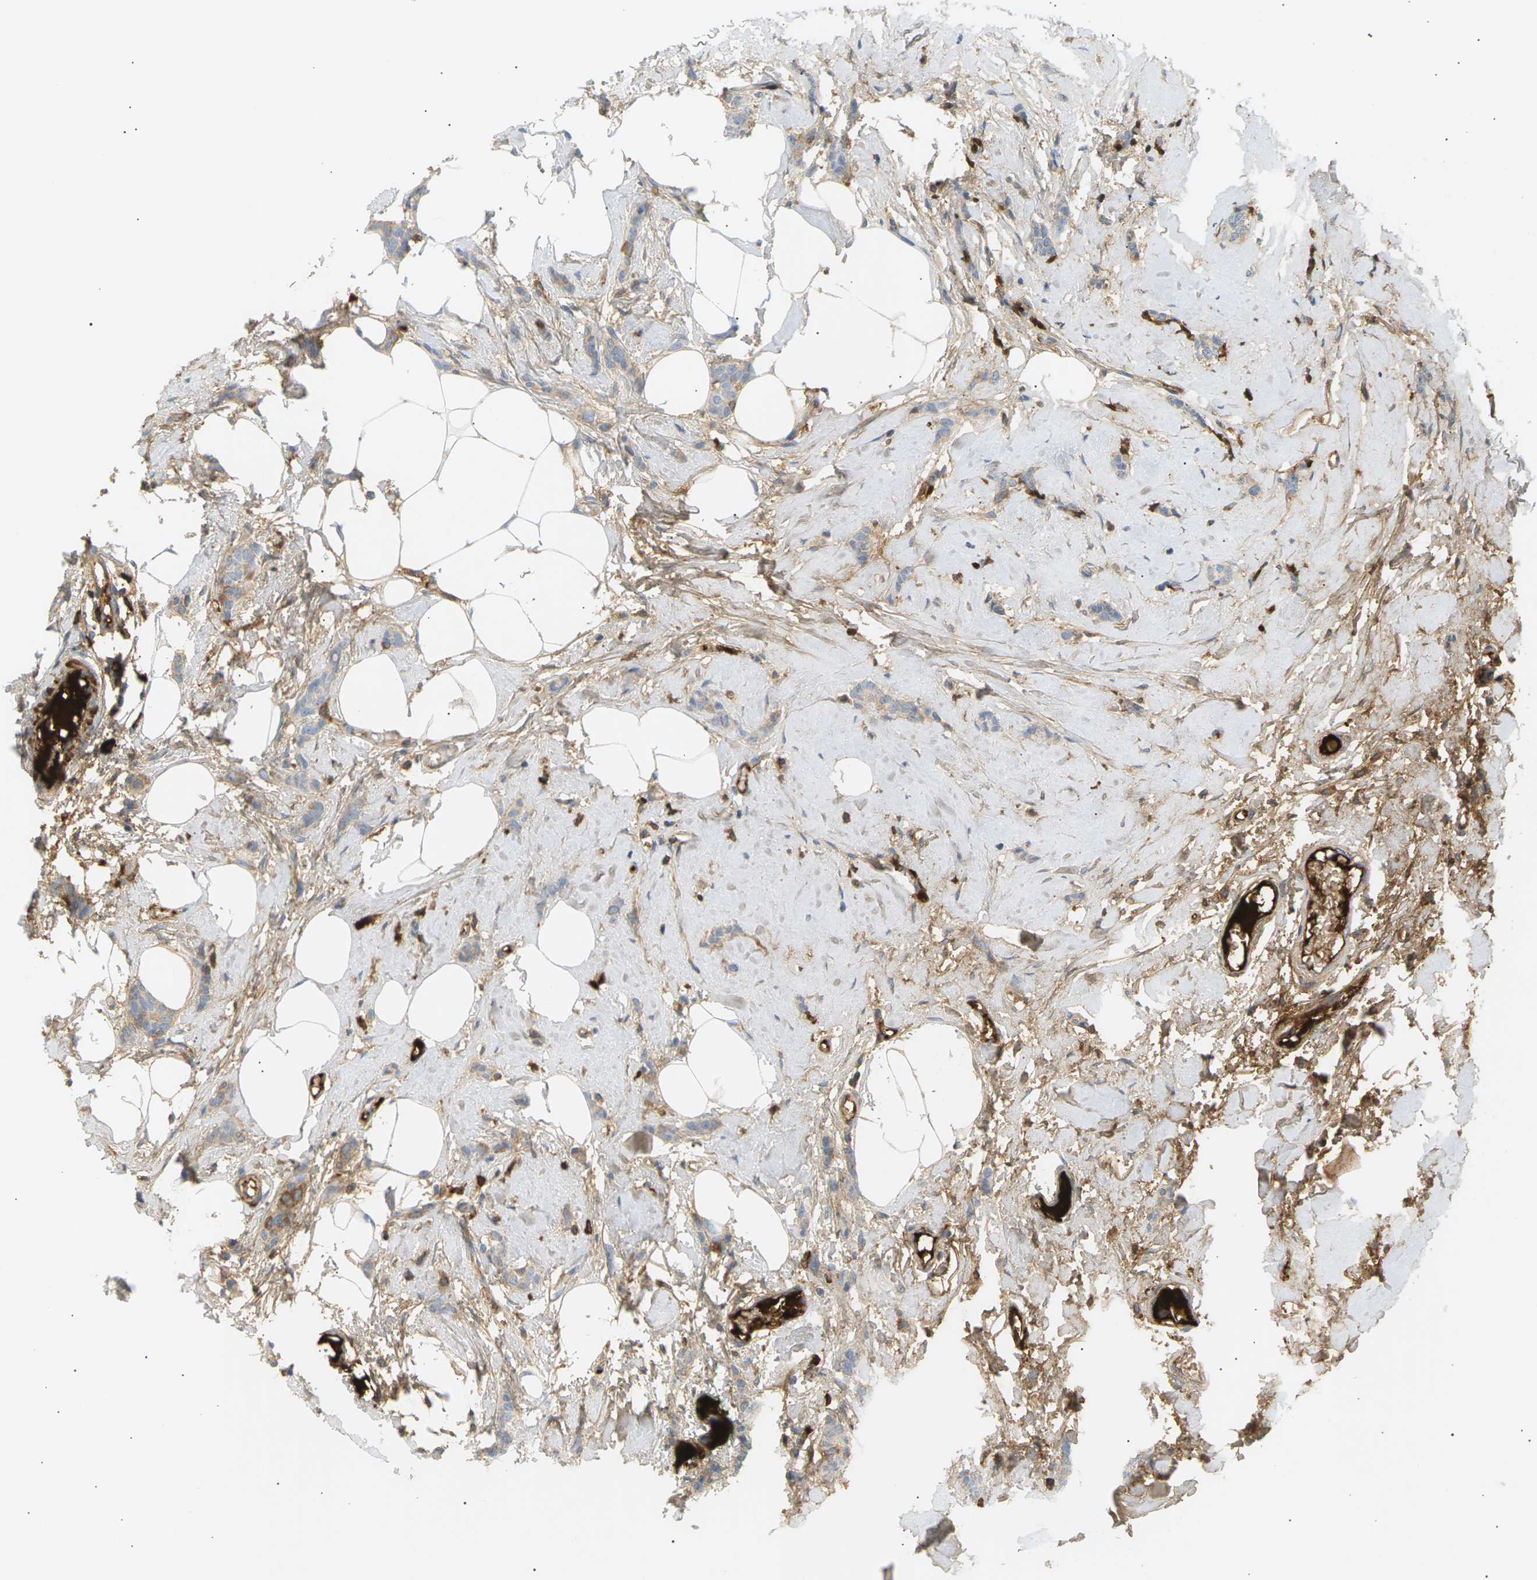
{"staining": {"intensity": "negative", "quantity": "none", "location": "none"}, "tissue": "breast cancer", "cell_type": "Tumor cells", "image_type": "cancer", "snomed": [{"axis": "morphology", "description": "Lobular carcinoma"}, {"axis": "topography", "description": "Skin"}, {"axis": "topography", "description": "Breast"}], "caption": "The photomicrograph reveals no significant staining in tumor cells of breast lobular carcinoma. (Immunohistochemistry, brightfield microscopy, high magnification).", "gene": "IGLC3", "patient": {"sex": "female", "age": 46}}